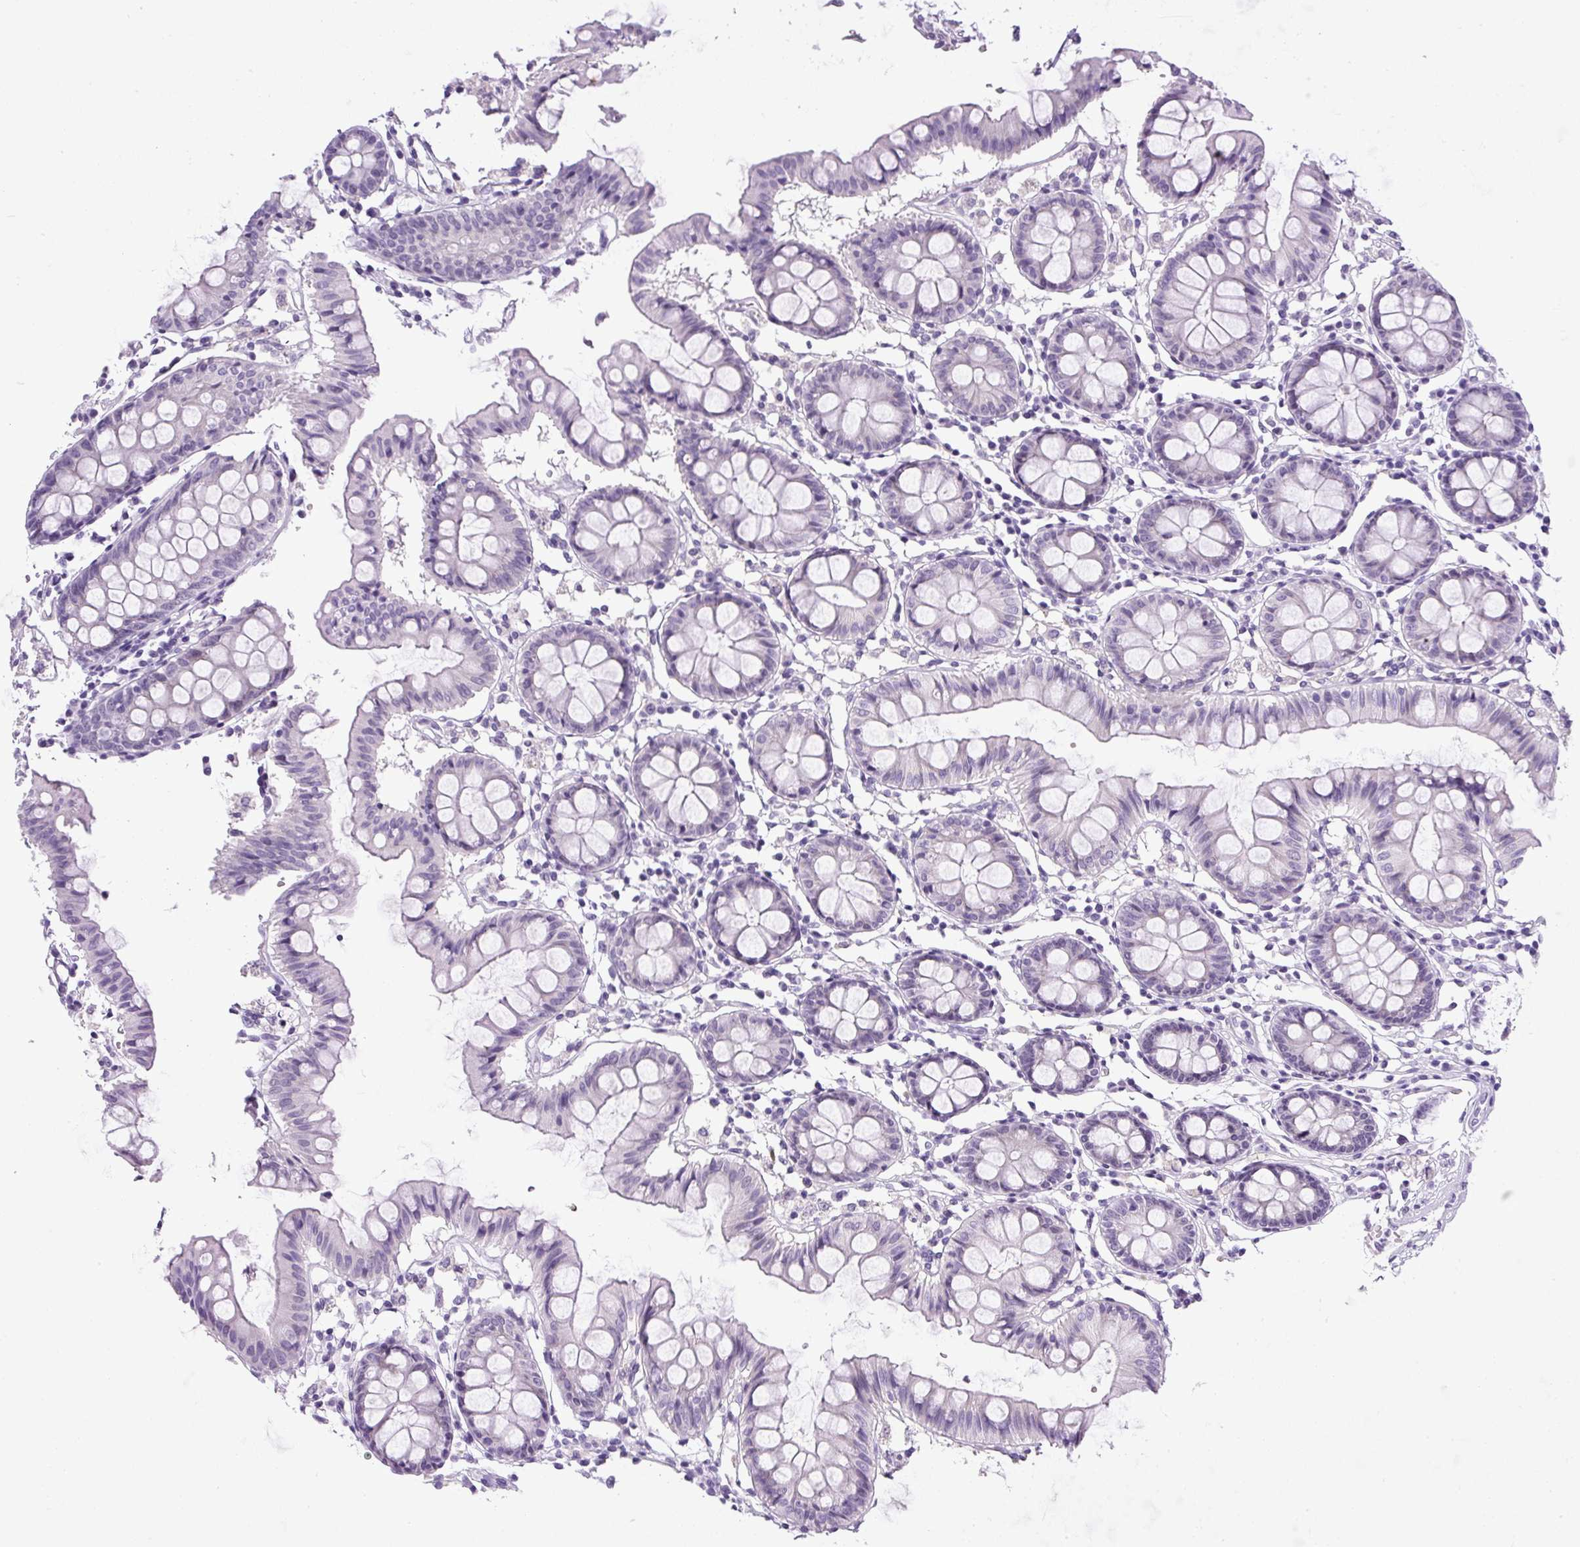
{"staining": {"intensity": "negative", "quantity": "none", "location": "none"}, "tissue": "colon", "cell_type": "Glandular cells", "image_type": "normal", "snomed": [{"axis": "morphology", "description": "Normal tissue, NOS"}, {"axis": "topography", "description": "Colon"}], "caption": "The immunohistochemistry histopathology image has no significant staining in glandular cells of colon.", "gene": "RHBDD2", "patient": {"sex": "female", "age": 84}}